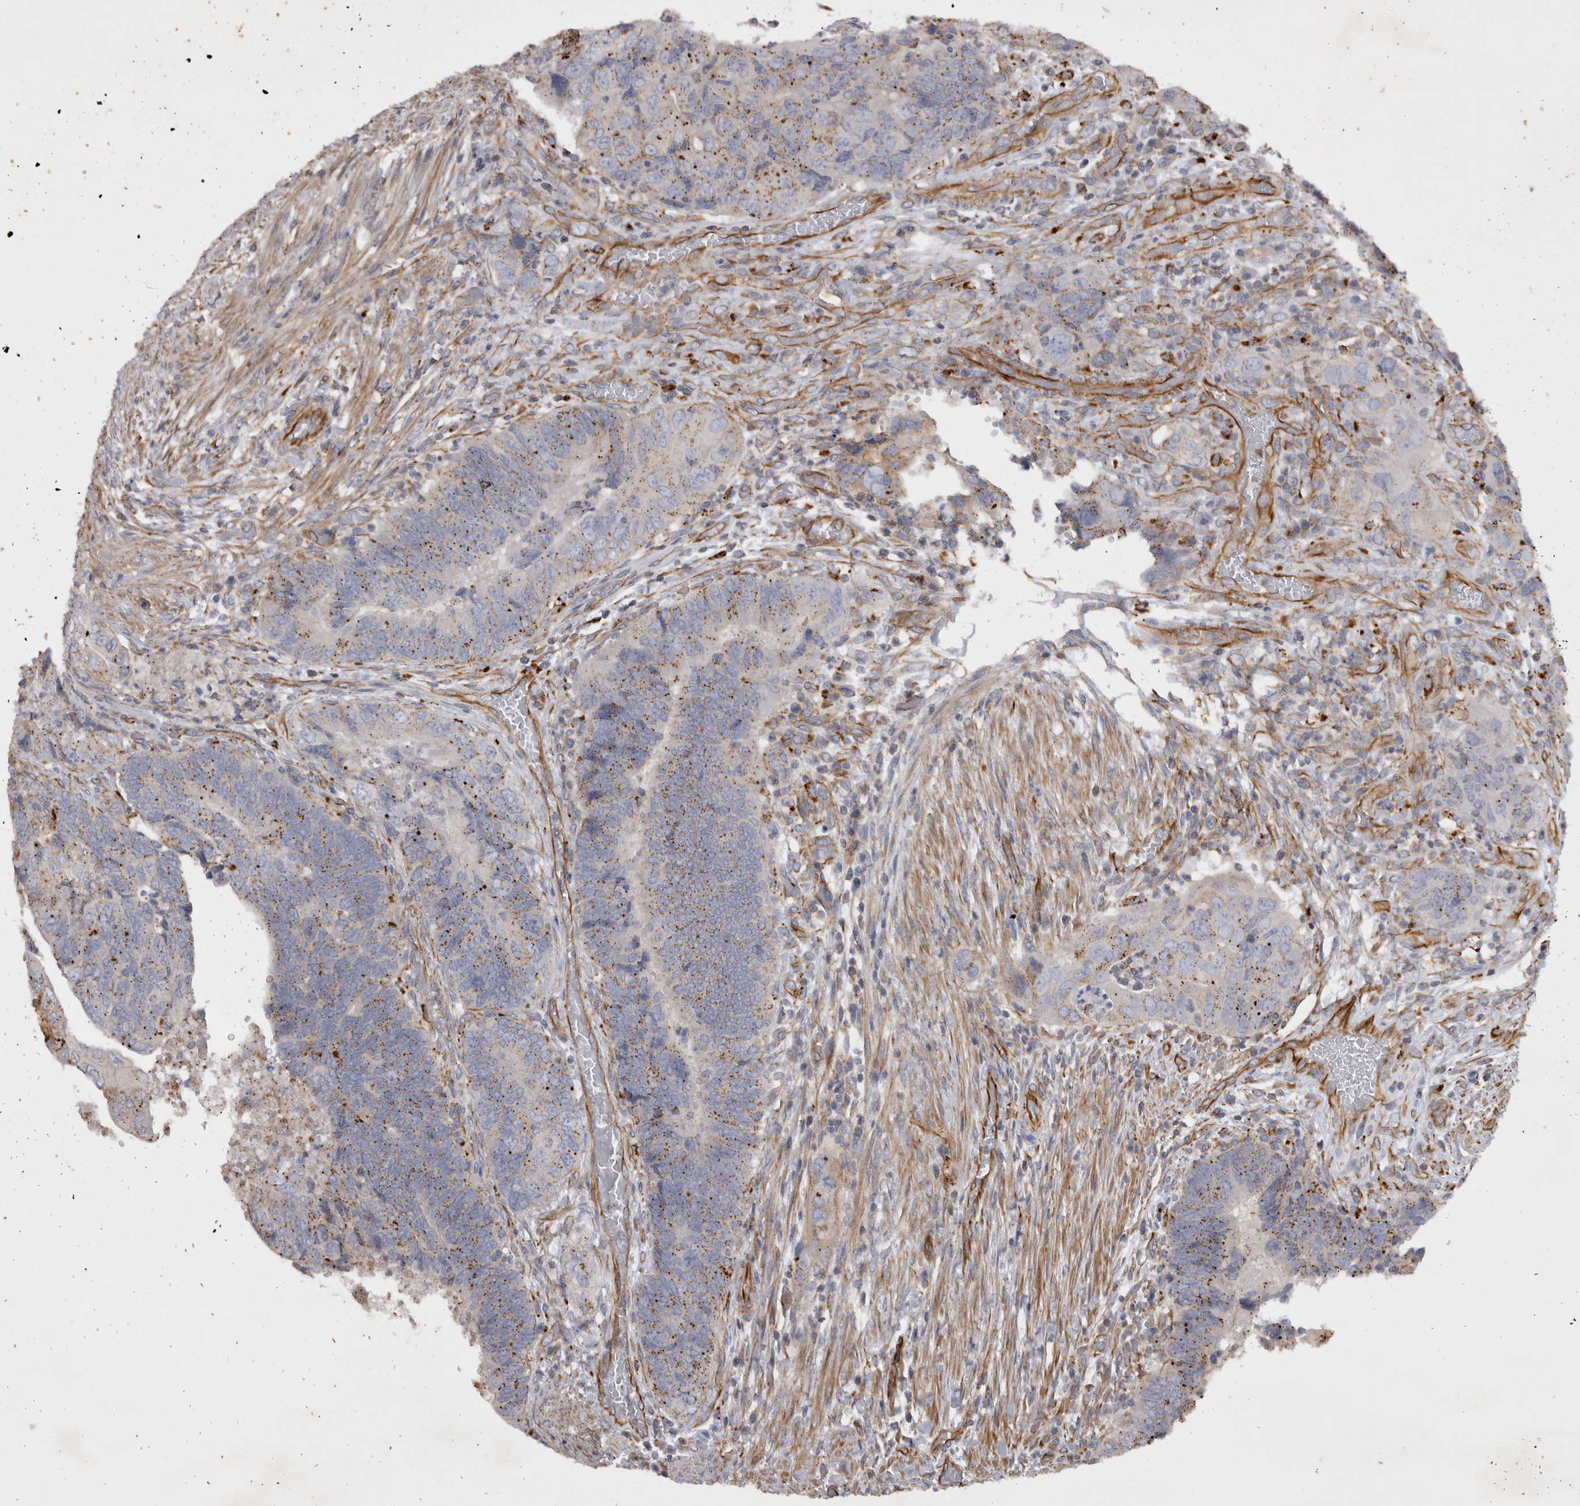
{"staining": {"intensity": "moderate", "quantity": "25%-75%", "location": "cytoplasmic/membranous"}, "tissue": "colorectal cancer", "cell_type": "Tumor cells", "image_type": "cancer", "snomed": [{"axis": "morphology", "description": "Adenocarcinoma, NOS"}, {"axis": "topography", "description": "Rectum"}], "caption": "An IHC histopathology image of tumor tissue is shown. Protein staining in brown highlights moderate cytoplasmic/membranous positivity in colorectal cancer within tumor cells.", "gene": "STRADB", "patient": {"sex": "male", "age": 63}}